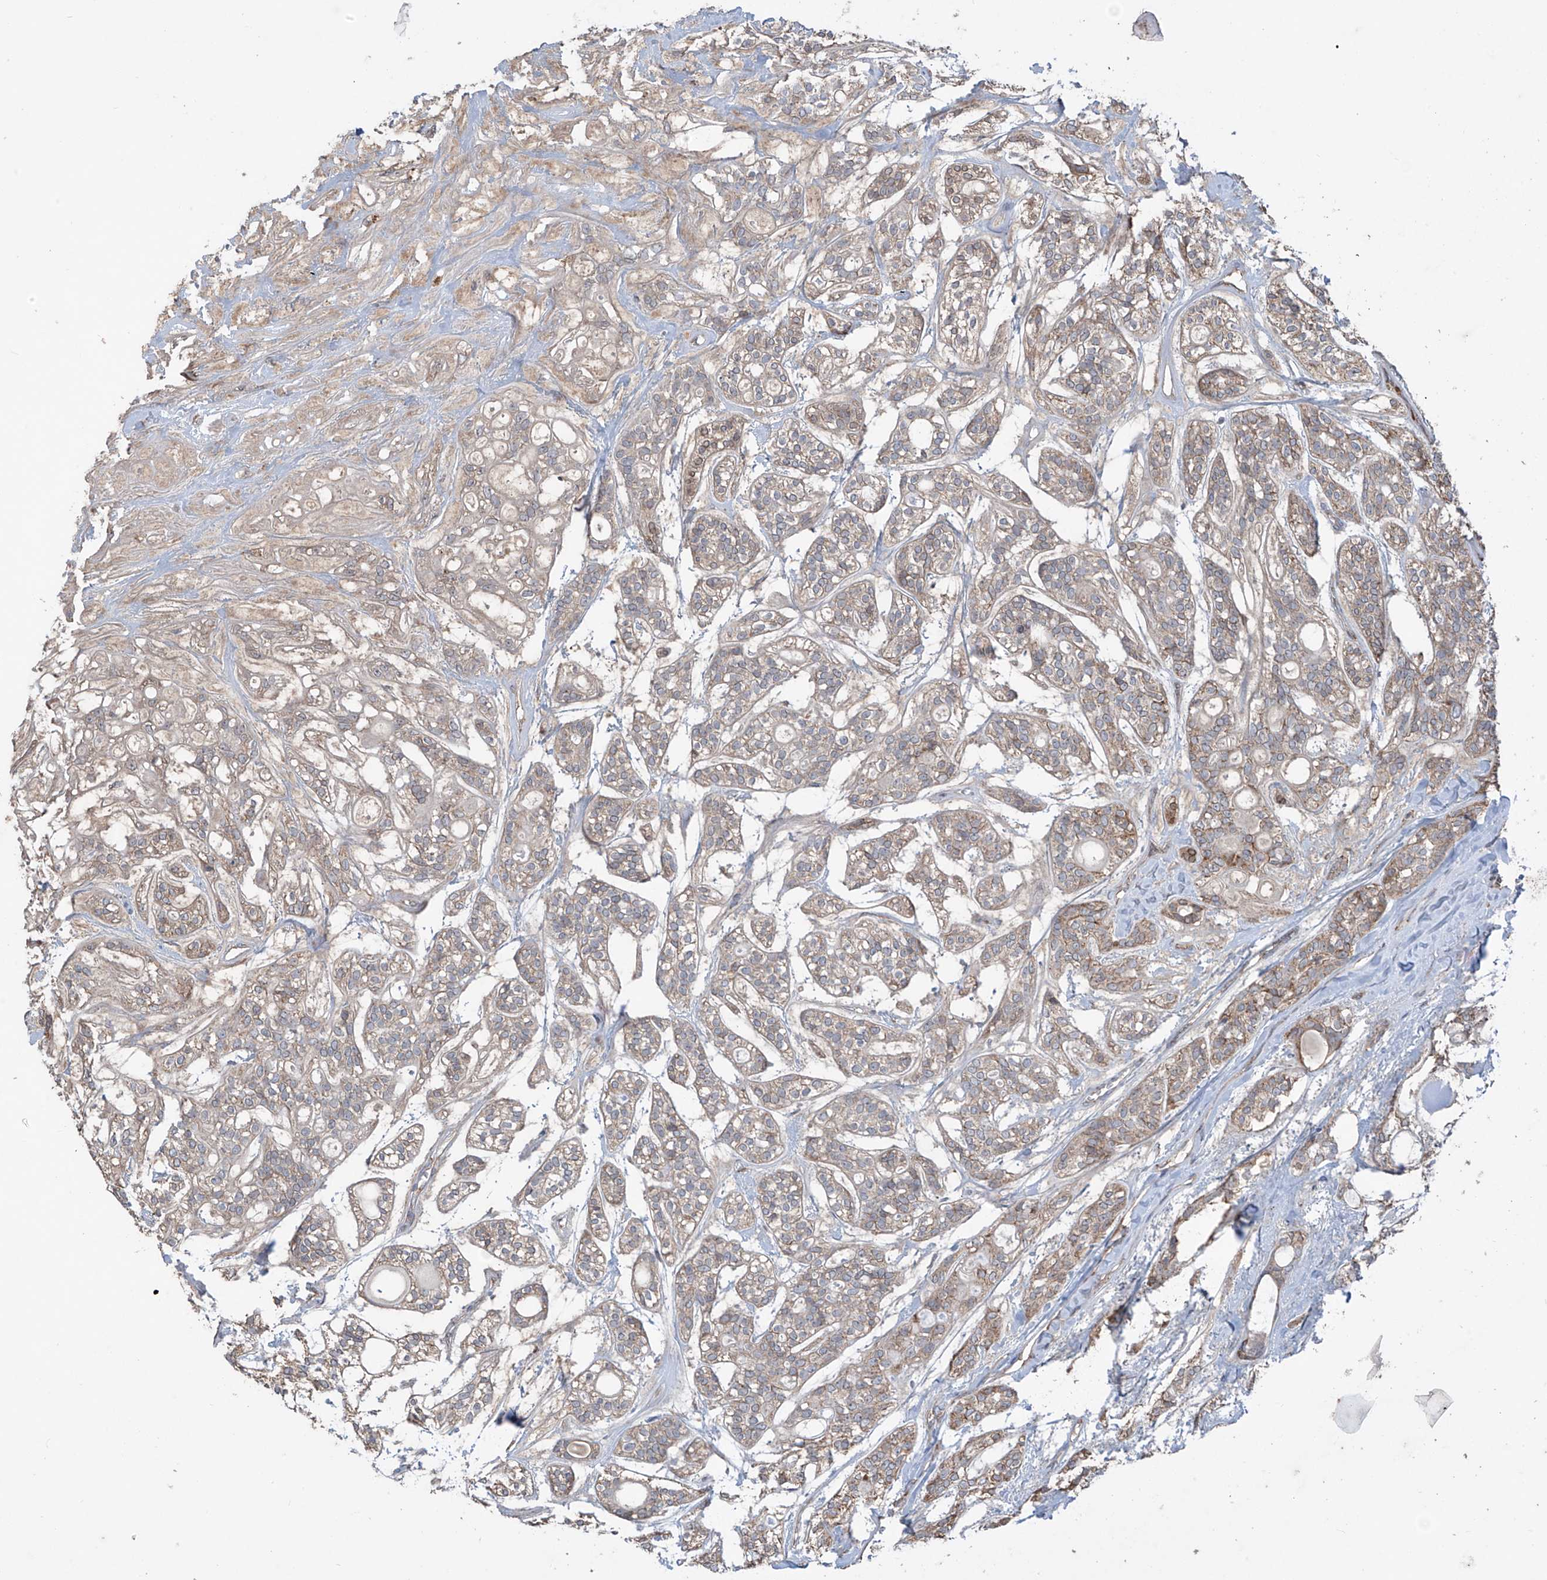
{"staining": {"intensity": "weak", "quantity": ">75%", "location": "cytoplasmic/membranous"}, "tissue": "head and neck cancer", "cell_type": "Tumor cells", "image_type": "cancer", "snomed": [{"axis": "morphology", "description": "Adenocarcinoma, NOS"}, {"axis": "topography", "description": "Head-Neck"}], "caption": "Adenocarcinoma (head and neck) was stained to show a protein in brown. There is low levels of weak cytoplasmic/membranous expression in approximately >75% of tumor cells. (Stains: DAB (3,3'-diaminobenzidine) in brown, nuclei in blue, Microscopy: brightfield microscopy at high magnification).", "gene": "SAMD3", "patient": {"sex": "male", "age": 66}}